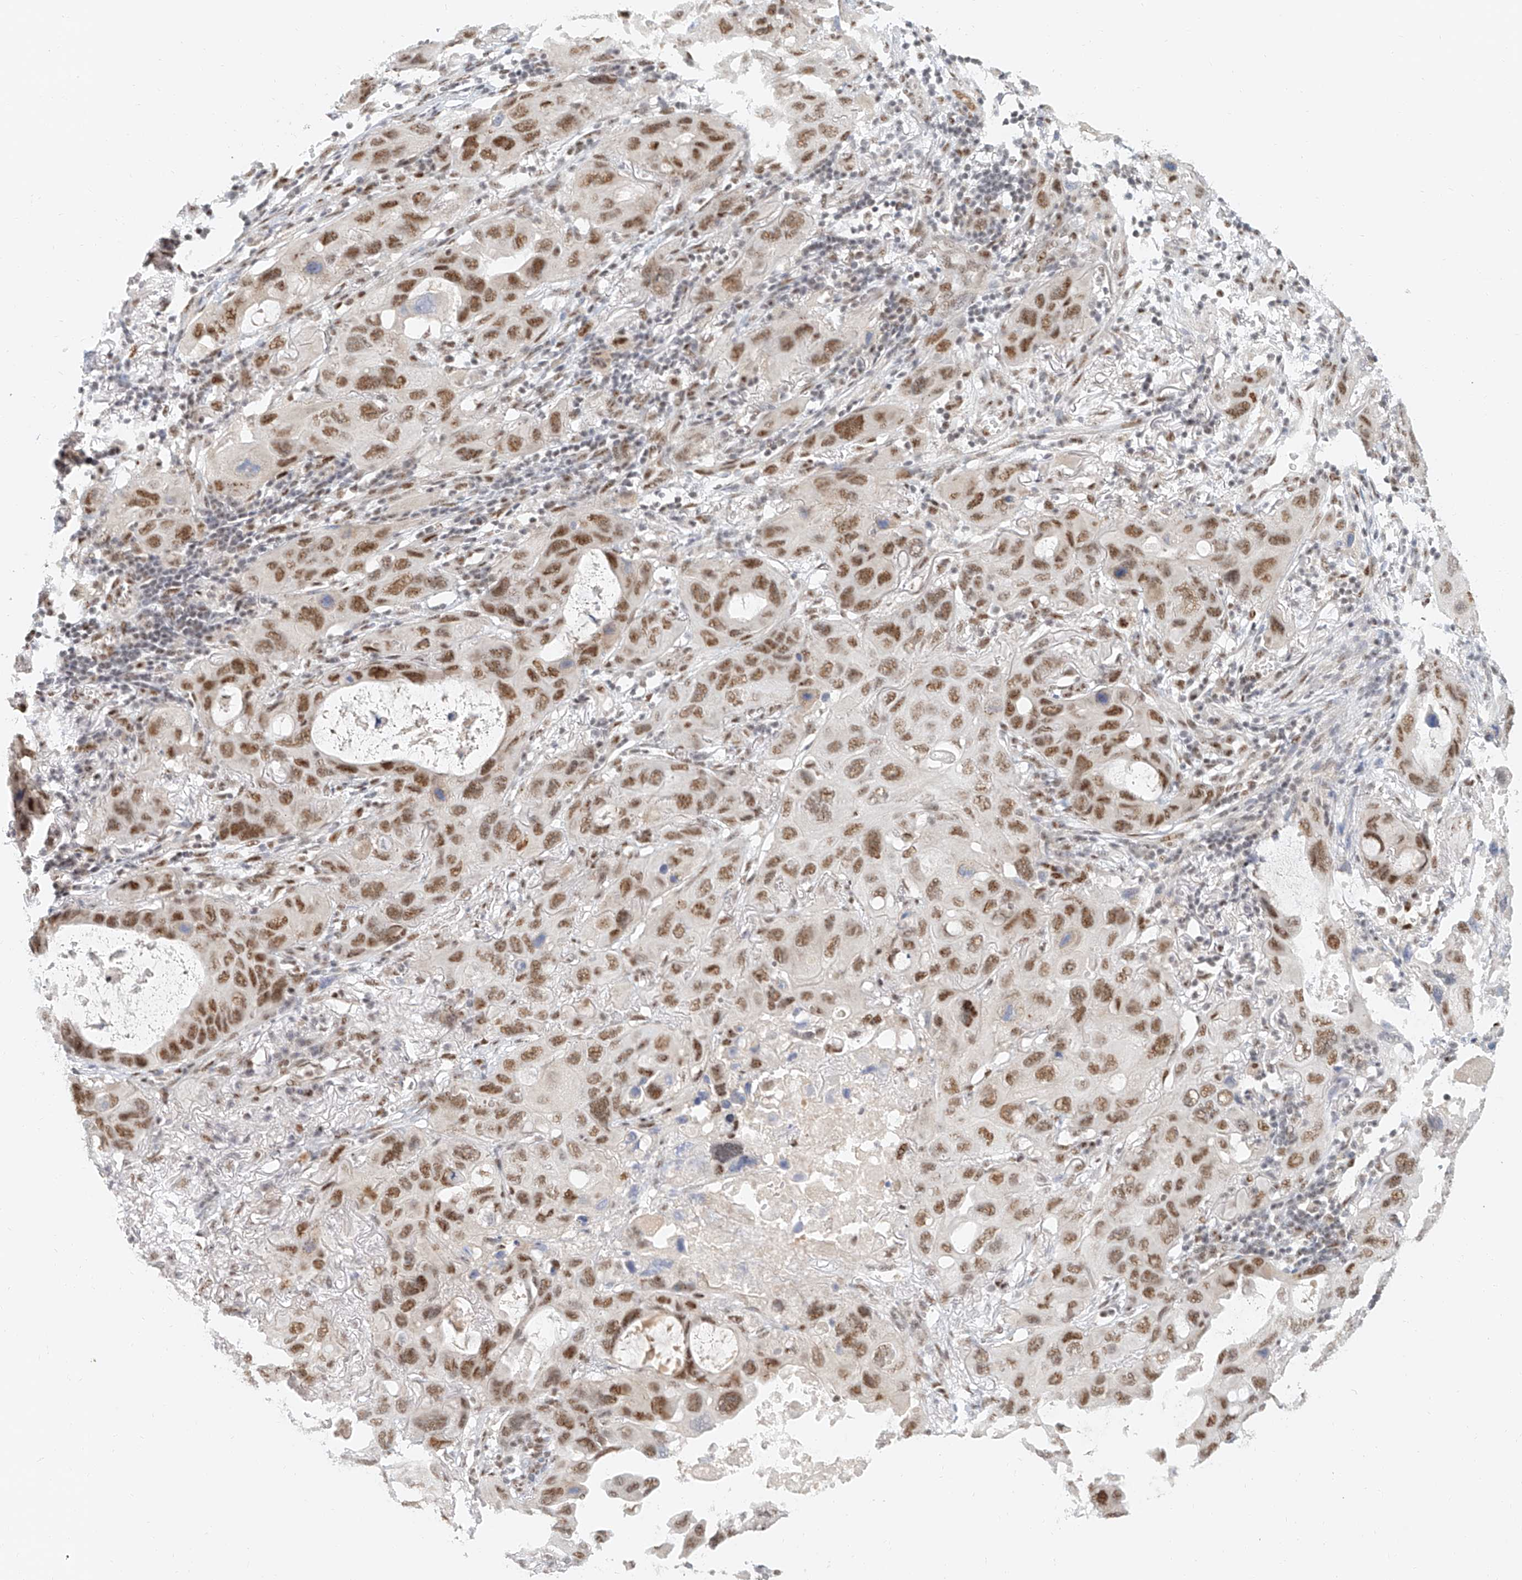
{"staining": {"intensity": "moderate", "quantity": ">75%", "location": "nuclear"}, "tissue": "lung cancer", "cell_type": "Tumor cells", "image_type": "cancer", "snomed": [{"axis": "morphology", "description": "Squamous cell carcinoma, NOS"}, {"axis": "topography", "description": "Lung"}], "caption": "This is an image of immunohistochemistry staining of lung cancer (squamous cell carcinoma), which shows moderate staining in the nuclear of tumor cells.", "gene": "CXorf58", "patient": {"sex": "female", "age": 73}}